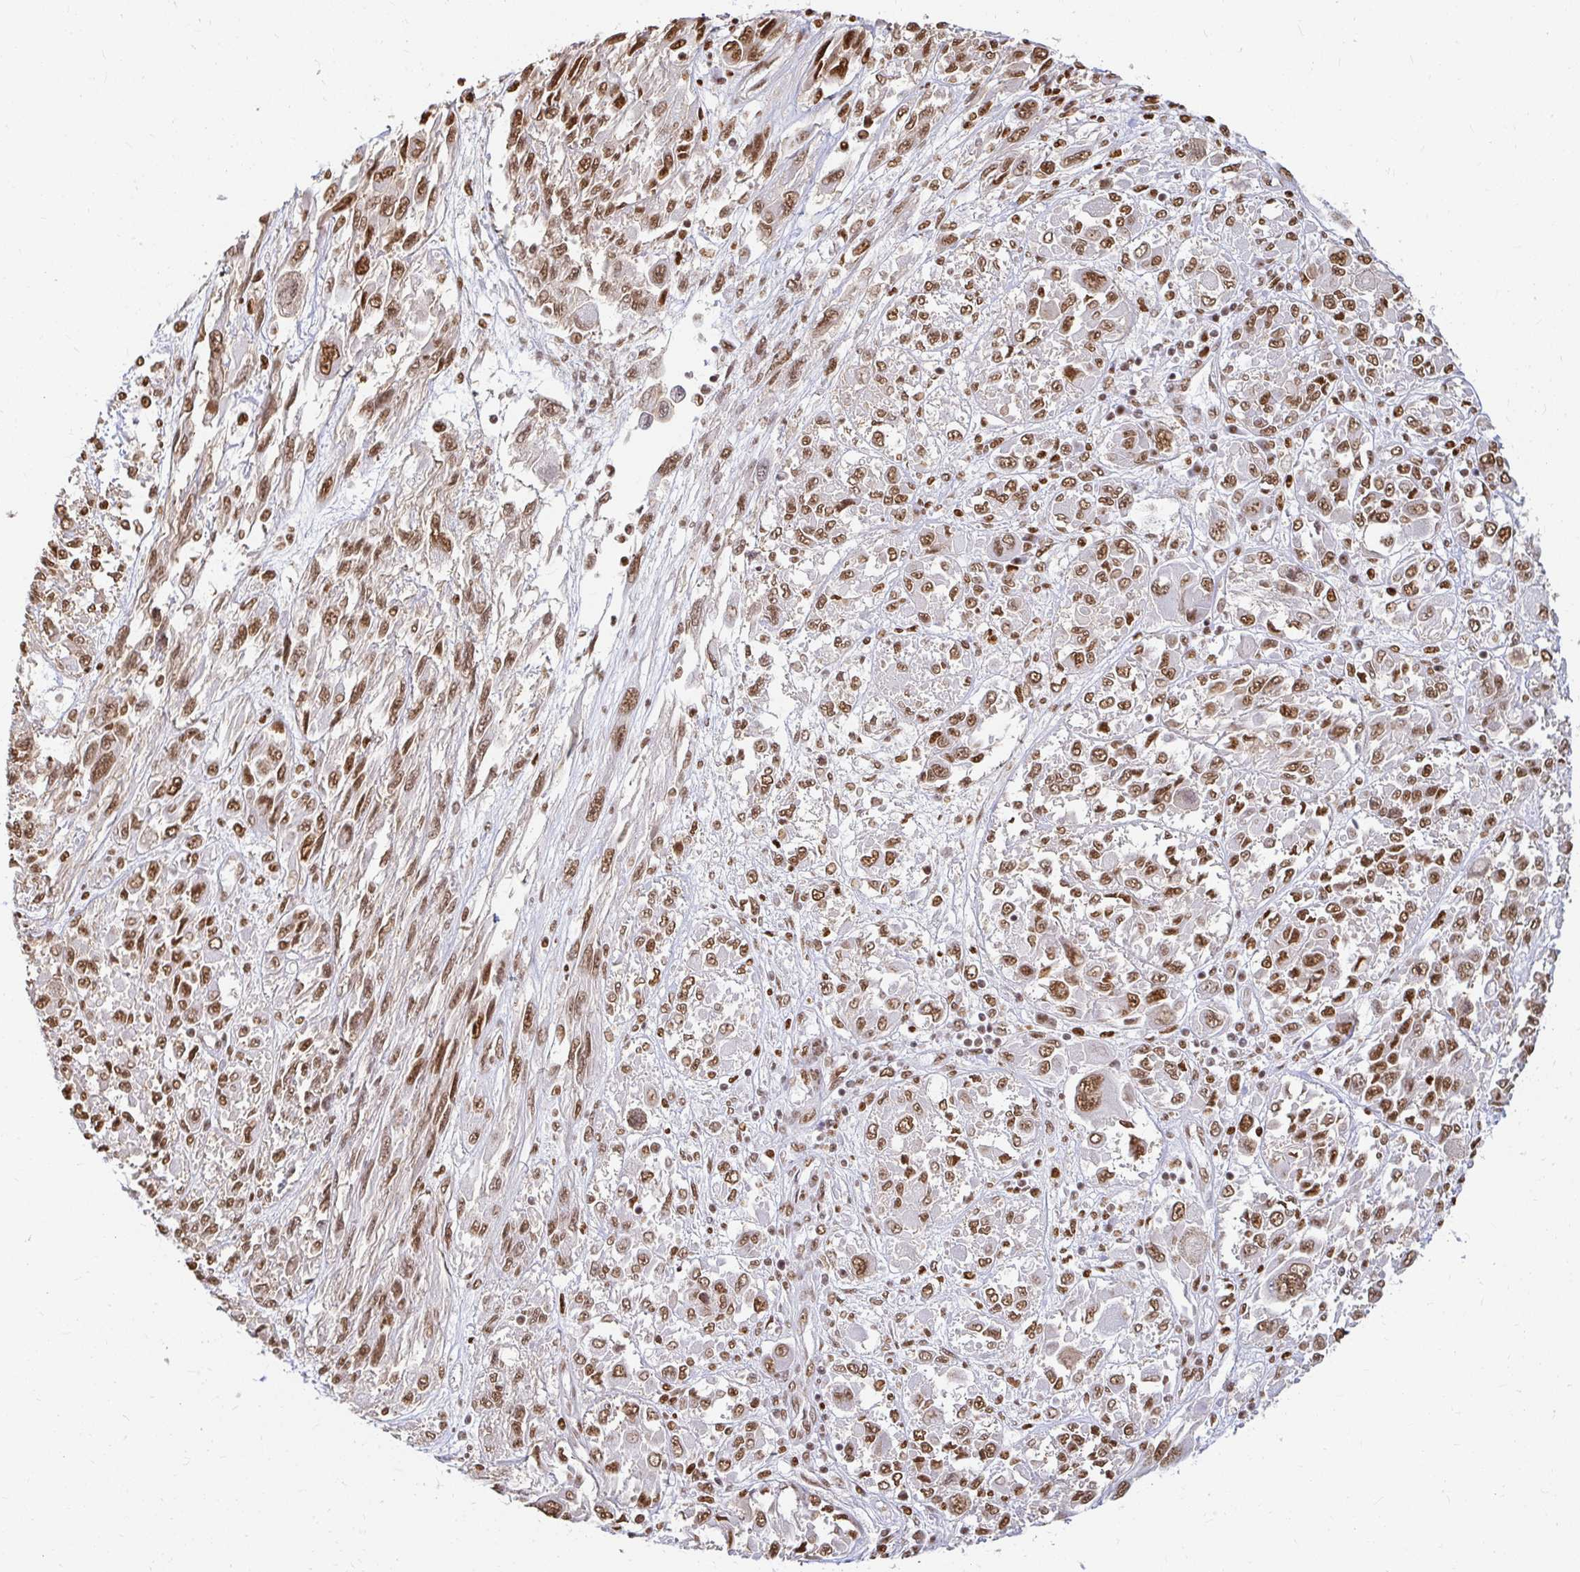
{"staining": {"intensity": "moderate", "quantity": ">75%", "location": "nuclear"}, "tissue": "melanoma", "cell_type": "Tumor cells", "image_type": "cancer", "snomed": [{"axis": "morphology", "description": "Malignant melanoma, NOS"}, {"axis": "topography", "description": "Skin"}], "caption": "High-magnification brightfield microscopy of malignant melanoma stained with DAB (3,3'-diaminobenzidine) (brown) and counterstained with hematoxylin (blue). tumor cells exhibit moderate nuclear staining is appreciated in approximately>75% of cells.", "gene": "HNRNPU", "patient": {"sex": "female", "age": 91}}